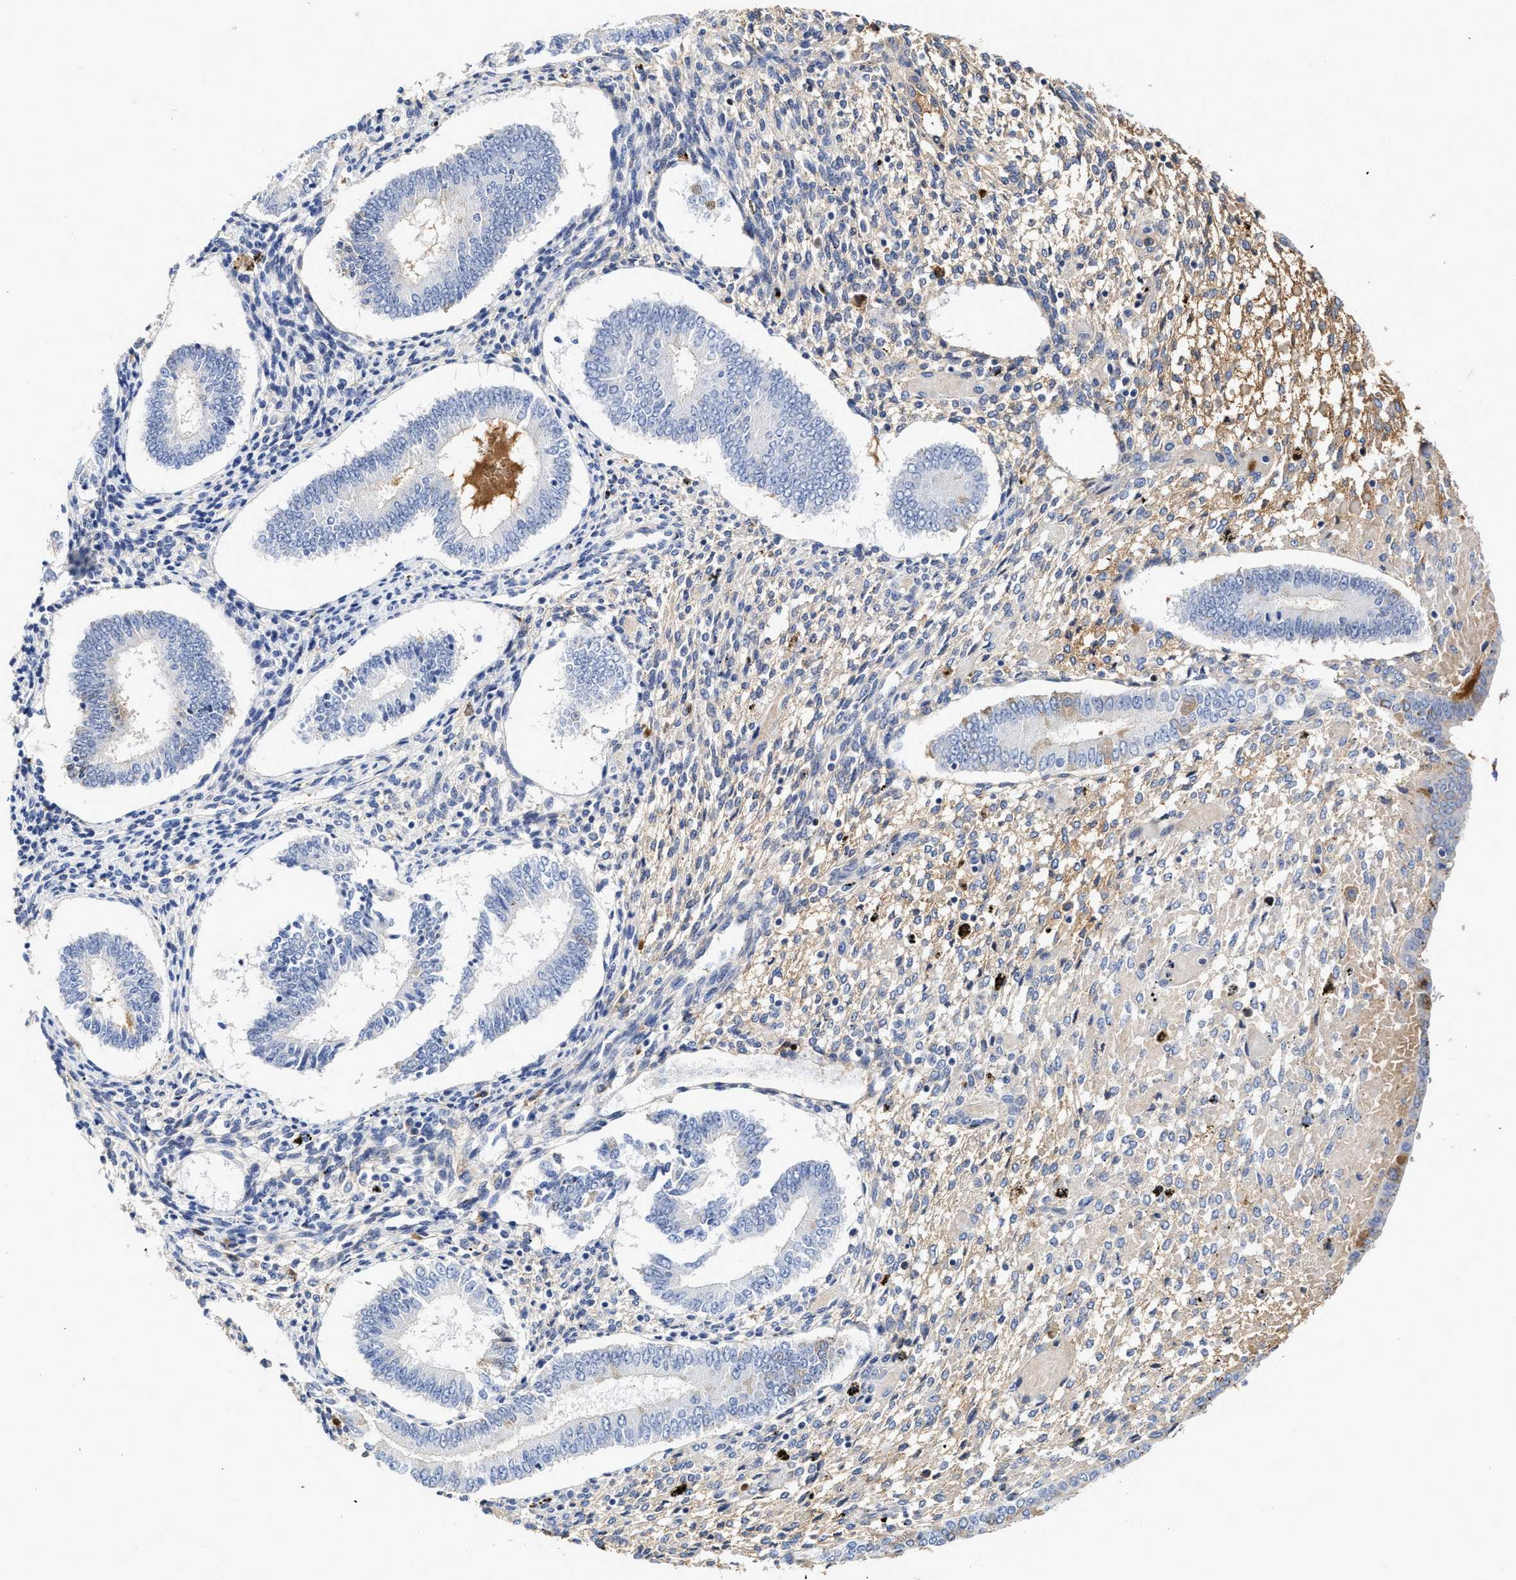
{"staining": {"intensity": "weak", "quantity": "<25%", "location": "cytoplasmic/membranous"}, "tissue": "endometrium", "cell_type": "Cells in endometrial stroma", "image_type": "normal", "snomed": [{"axis": "morphology", "description": "Normal tissue, NOS"}, {"axis": "topography", "description": "Endometrium"}], "caption": "This is an immunohistochemistry photomicrograph of benign endometrium. There is no positivity in cells in endometrial stroma.", "gene": "C2", "patient": {"sex": "female", "age": 42}}